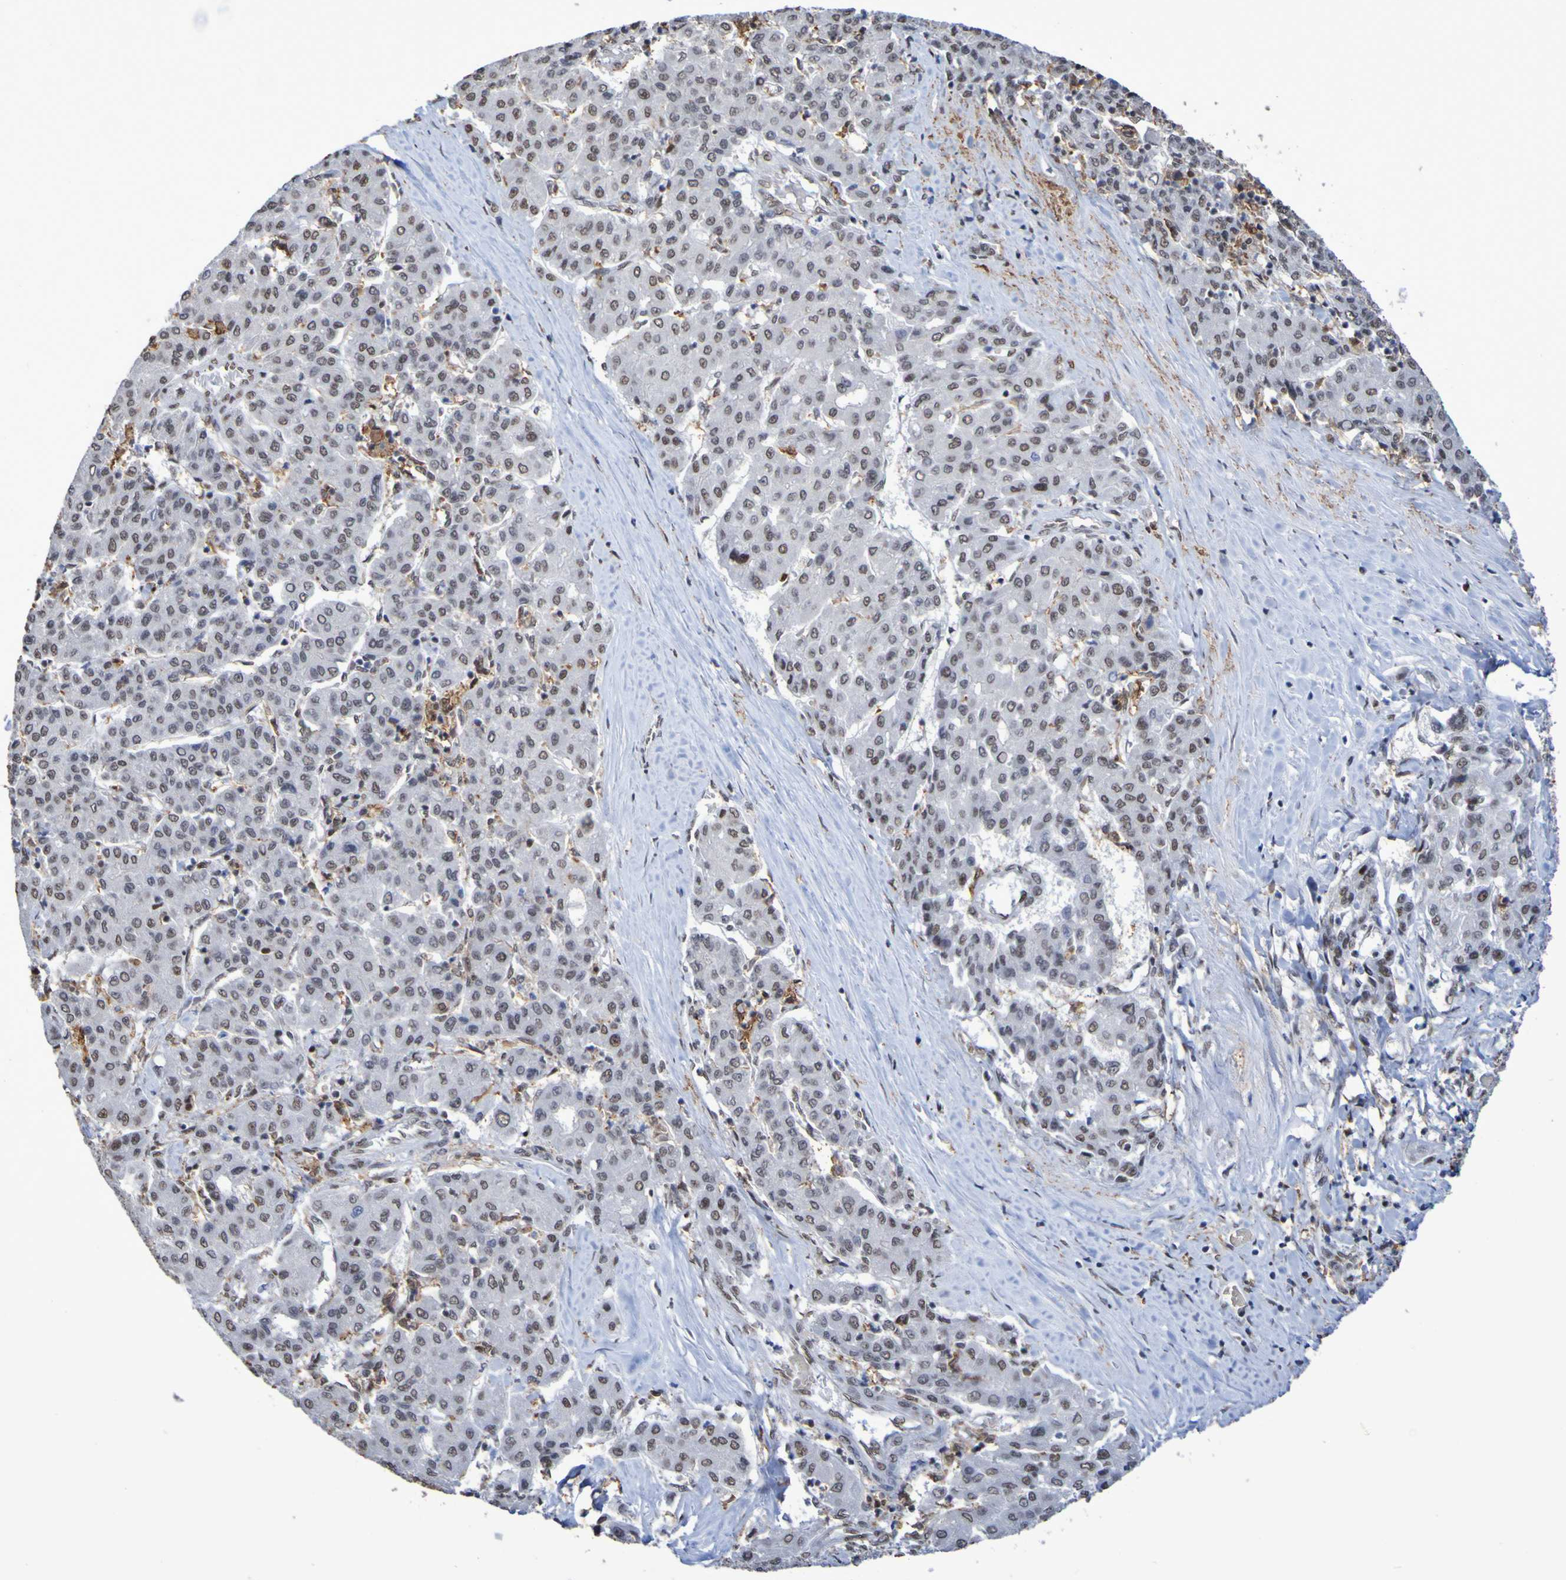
{"staining": {"intensity": "weak", "quantity": "25%-75%", "location": "nuclear"}, "tissue": "liver cancer", "cell_type": "Tumor cells", "image_type": "cancer", "snomed": [{"axis": "morphology", "description": "Carcinoma, Hepatocellular, NOS"}, {"axis": "topography", "description": "Liver"}], "caption": "A low amount of weak nuclear positivity is seen in approximately 25%-75% of tumor cells in liver cancer (hepatocellular carcinoma) tissue.", "gene": "MRTFB", "patient": {"sex": "male", "age": 65}}